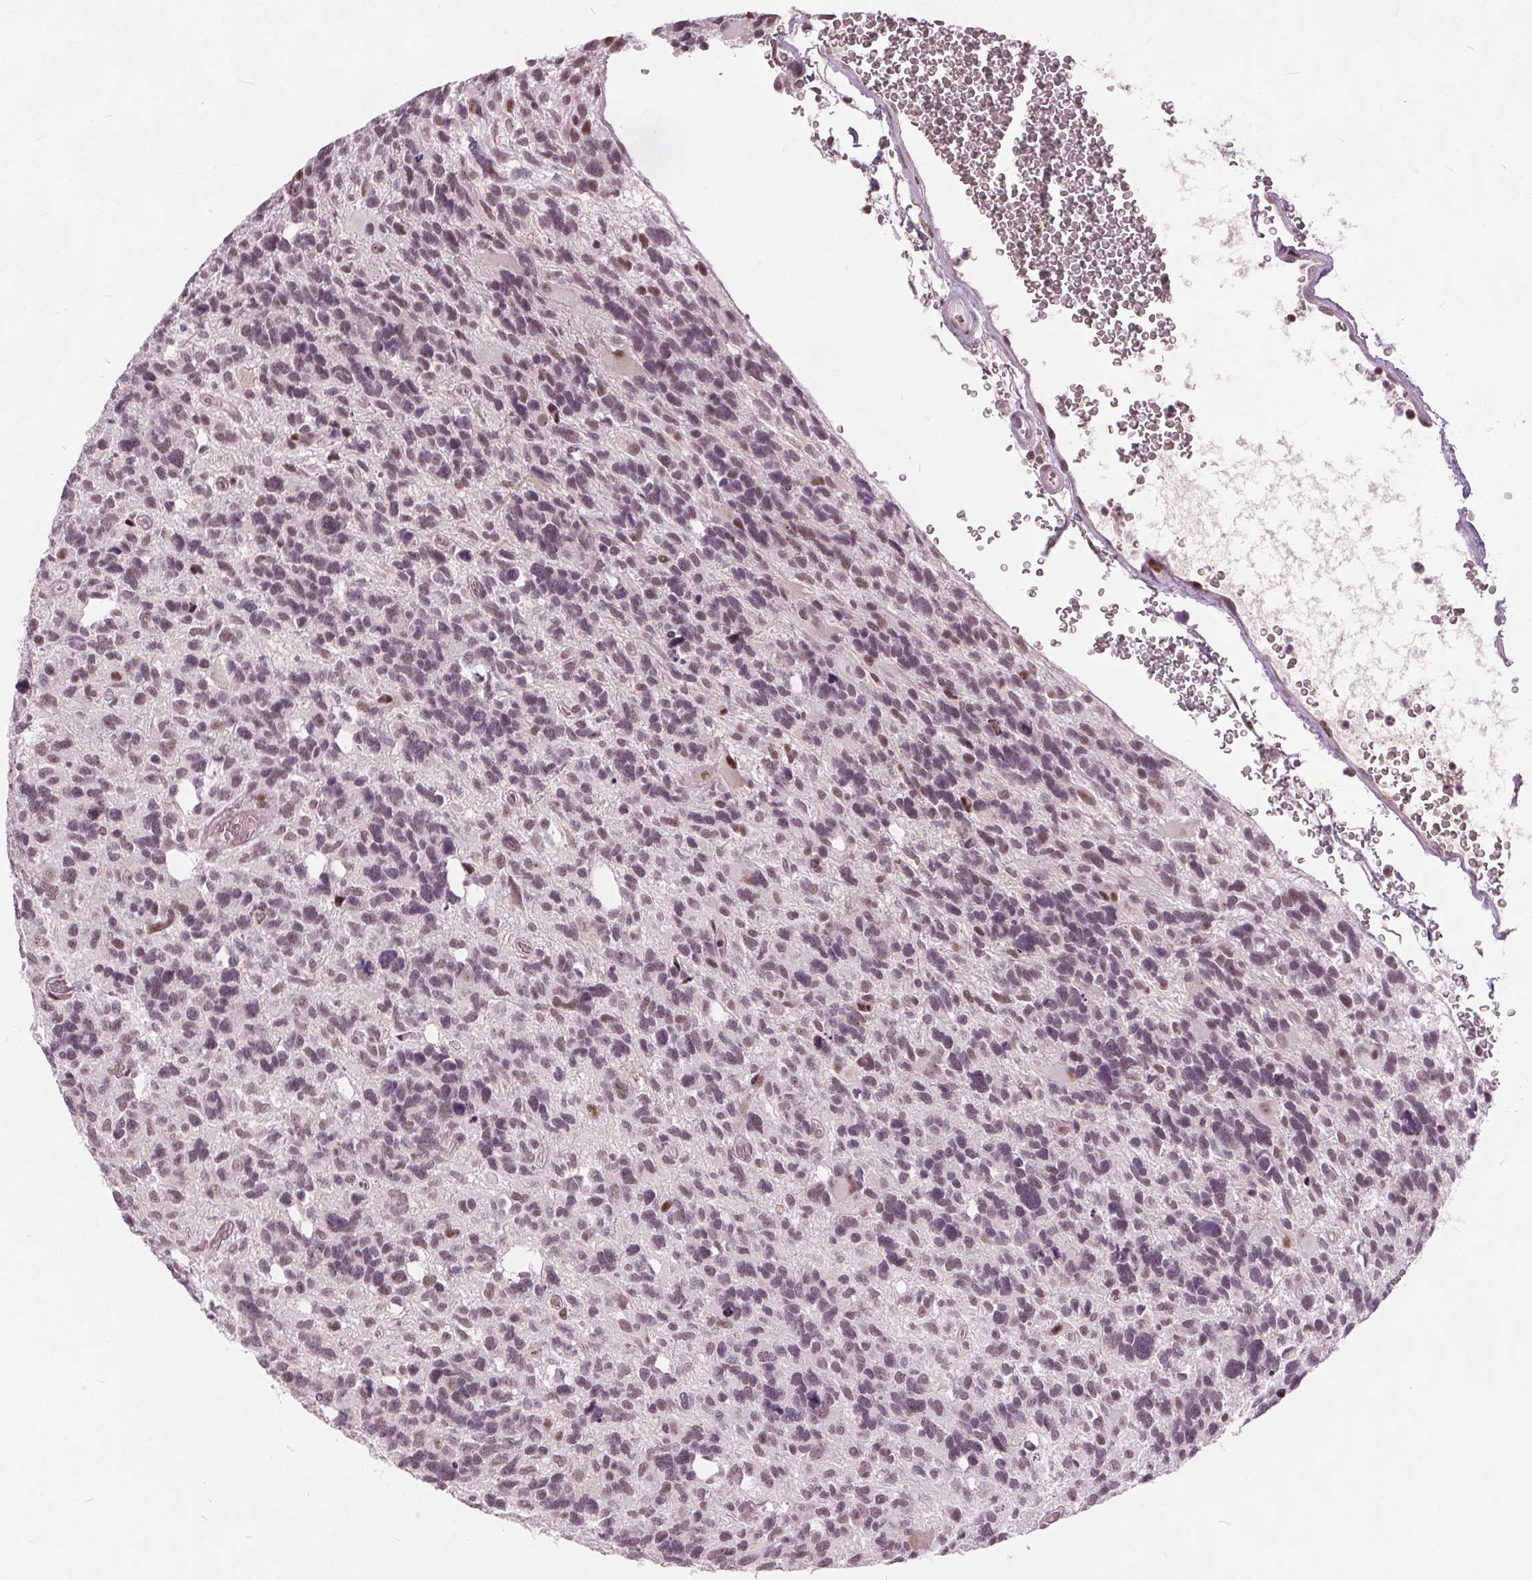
{"staining": {"intensity": "moderate", "quantity": ">75%", "location": "nuclear"}, "tissue": "glioma", "cell_type": "Tumor cells", "image_type": "cancer", "snomed": [{"axis": "morphology", "description": "Glioma, malignant, High grade"}, {"axis": "topography", "description": "Brain"}], "caption": "IHC micrograph of glioma stained for a protein (brown), which shows medium levels of moderate nuclear positivity in approximately >75% of tumor cells.", "gene": "TTC34", "patient": {"sex": "male", "age": 49}}